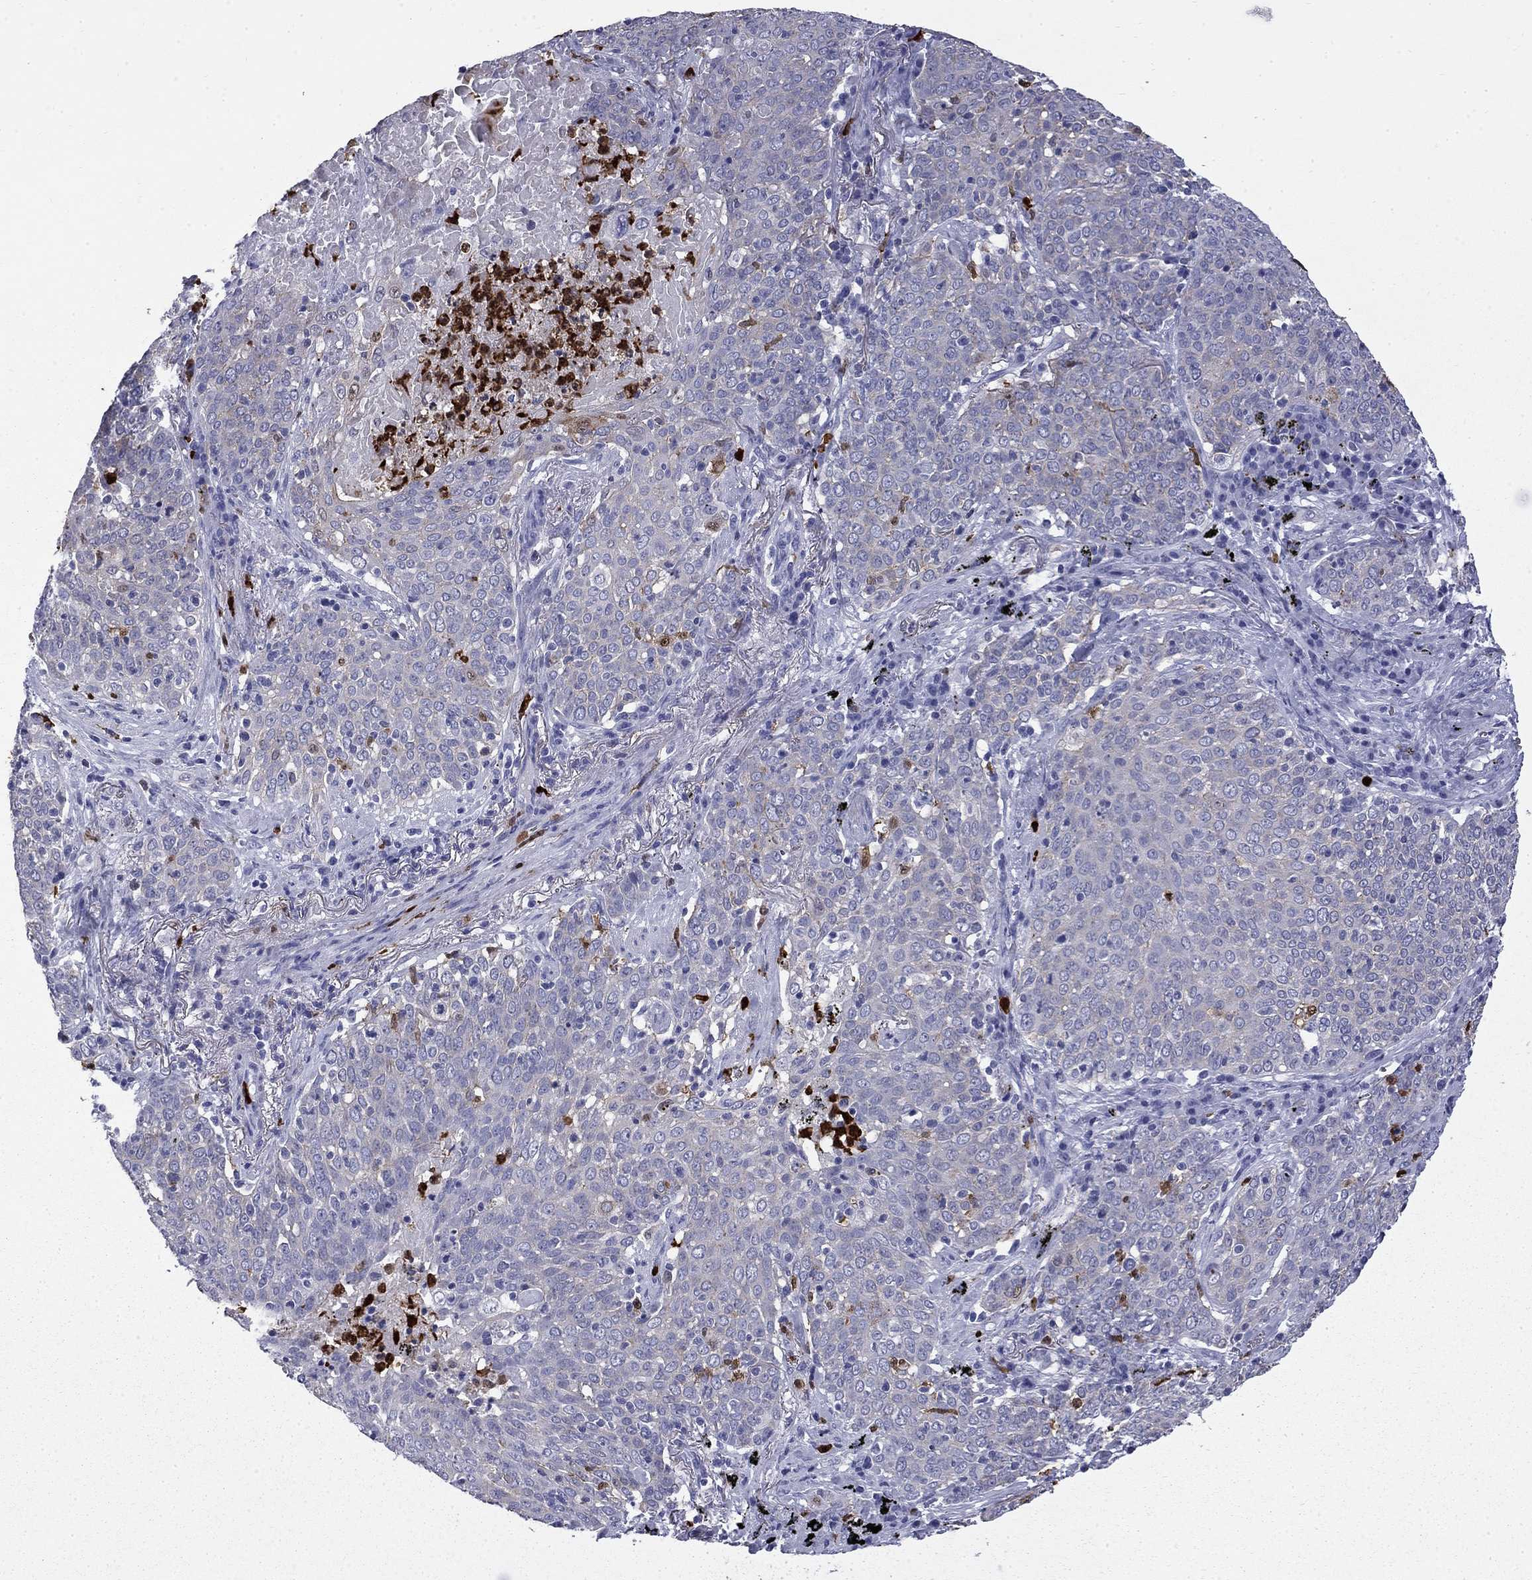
{"staining": {"intensity": "negative", "quantity": "none", "location": "none"}, "tissue": "lung cancer", "cell_type": "Tumor cells", "image_type": "cancer", "snomed": [{"axis": "morphology", "description": "Squamous cell carcinoma, NOS"}, {"axis": "topography", "description": "Lung"}], "caption": "Tumor cells are negative for brown protein staining in lung cancer (squamous cell carcinoma).", "gene": "TRIM29", "patient": {"sex": "male", "age": 82}}